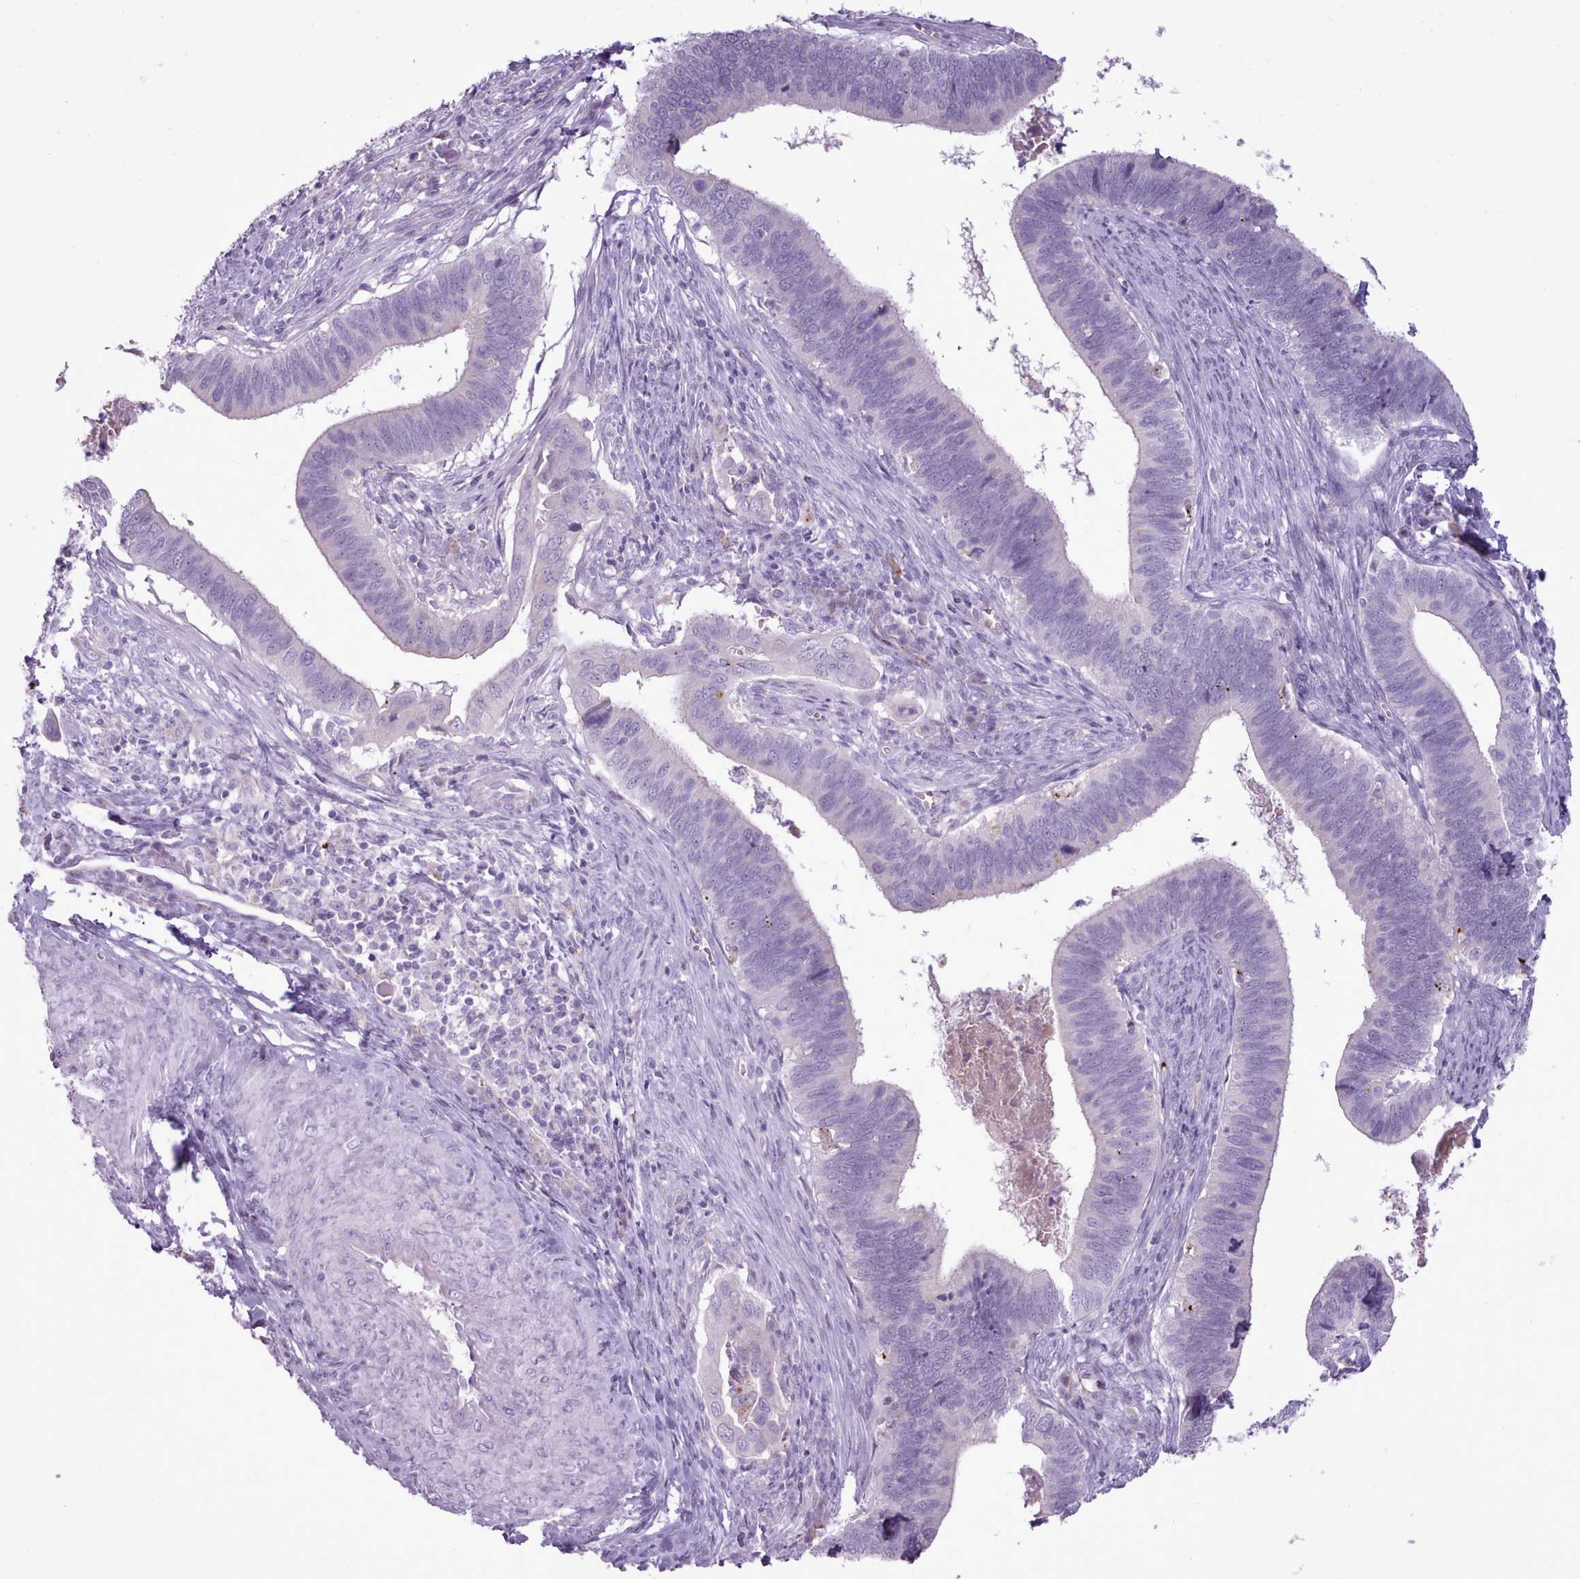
{"staining": {"intensity": "negative", "quantity": "none", "location": "none"}, "tissue": "cervical cancer", "cell_type": "Tumor cells", "image_type": "cancer", "snomed": [{"axis": "morphology", "description": "Adenocarcinoma, NOS"}, {"axis": "topography", "description": "Cervix"}], "caption": "Immunohistochemical staining of human cervical cancer displays no significant expression in tumor cells. The staining was performed using DAB (3,3'-diaminobenzidine) to visualize the protein expression in brown, while the nuclei were stained in blue with hematoxylin (Magnification: 20x).", "gene": "ATRAID", "patient": {"sex": "female", "age": 42}}